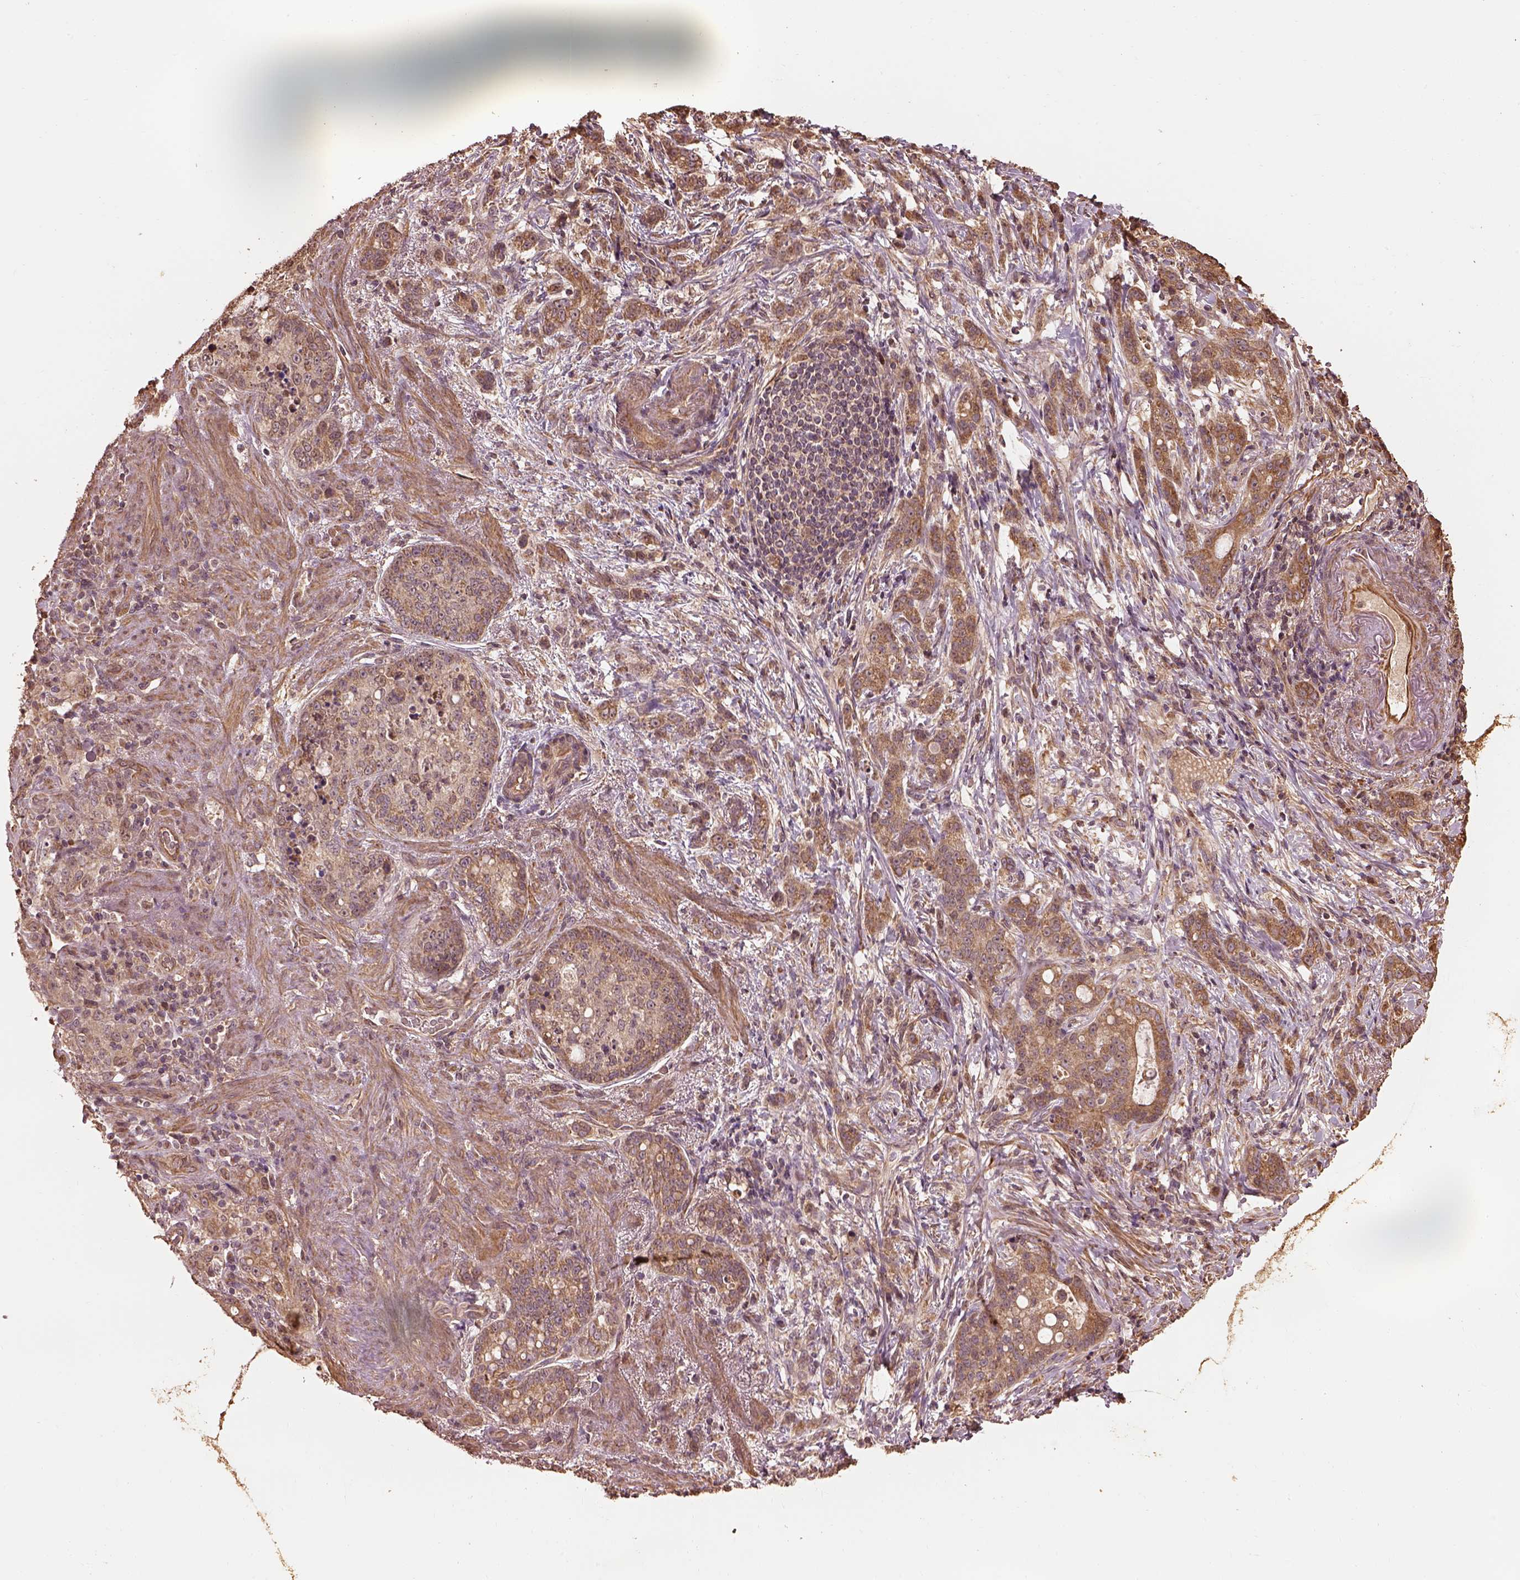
{"staining": {"intensity": "moderate", "quantity": ">75%", "location": "cytoplasmic/membranous"}, "tissue": "stomach cancer", "cell_type": "Tumor cells", "image_type": "cancer", "snomed": [{"axis": "morphology", "description": "Adenocarcinoma, NOS"}, {"axis": "topography", "description": "Stomach, lower"}], "caption": "Tumor cells display medium levels of moderate cytoplasmic/membranous staining in about >75% of cells in stomach cancer (adenocarcinoma).", "gene": "METTL4", "patient": {"sex": "male", "age": 88}}